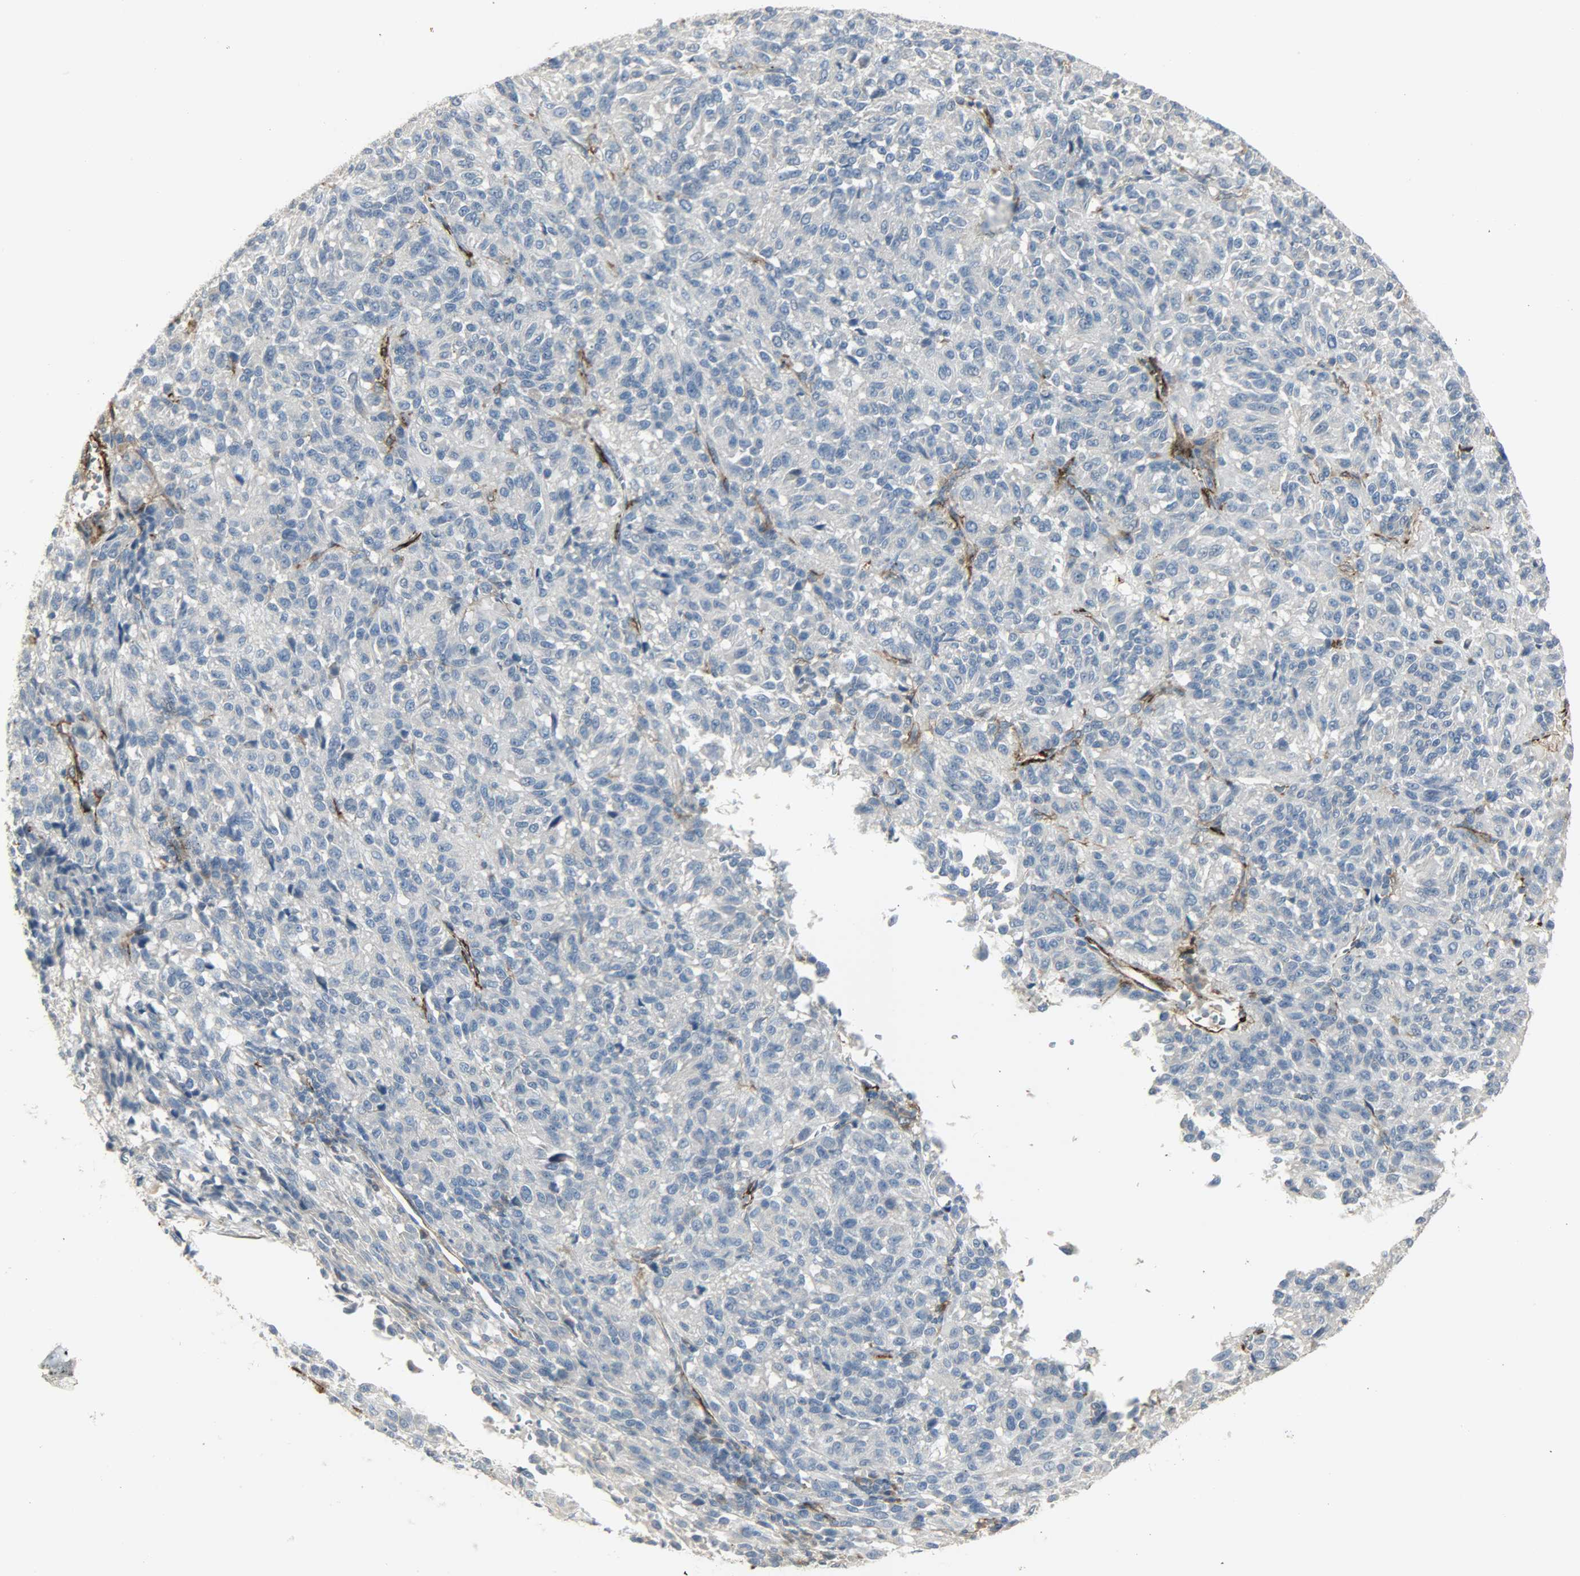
{"staining": {"intensity": "negative", "quantity": "none", "location": "none"}, "tissue": "melanoma", "cell_type": "Tumor cells", "image_type": "cancer", "snomed": [{"axis": "morphology", "description": "Malignant melanoma, Metastatic site"}, {"axis": "topography", "description": "Lung"}], "caption": "This is an immunohistochemistry (IHC) histopathology image of human melanoma. There is no expression in tumor cells.", "gene": "ENPEP", "patient": {"sex": "male", "age": 64}}